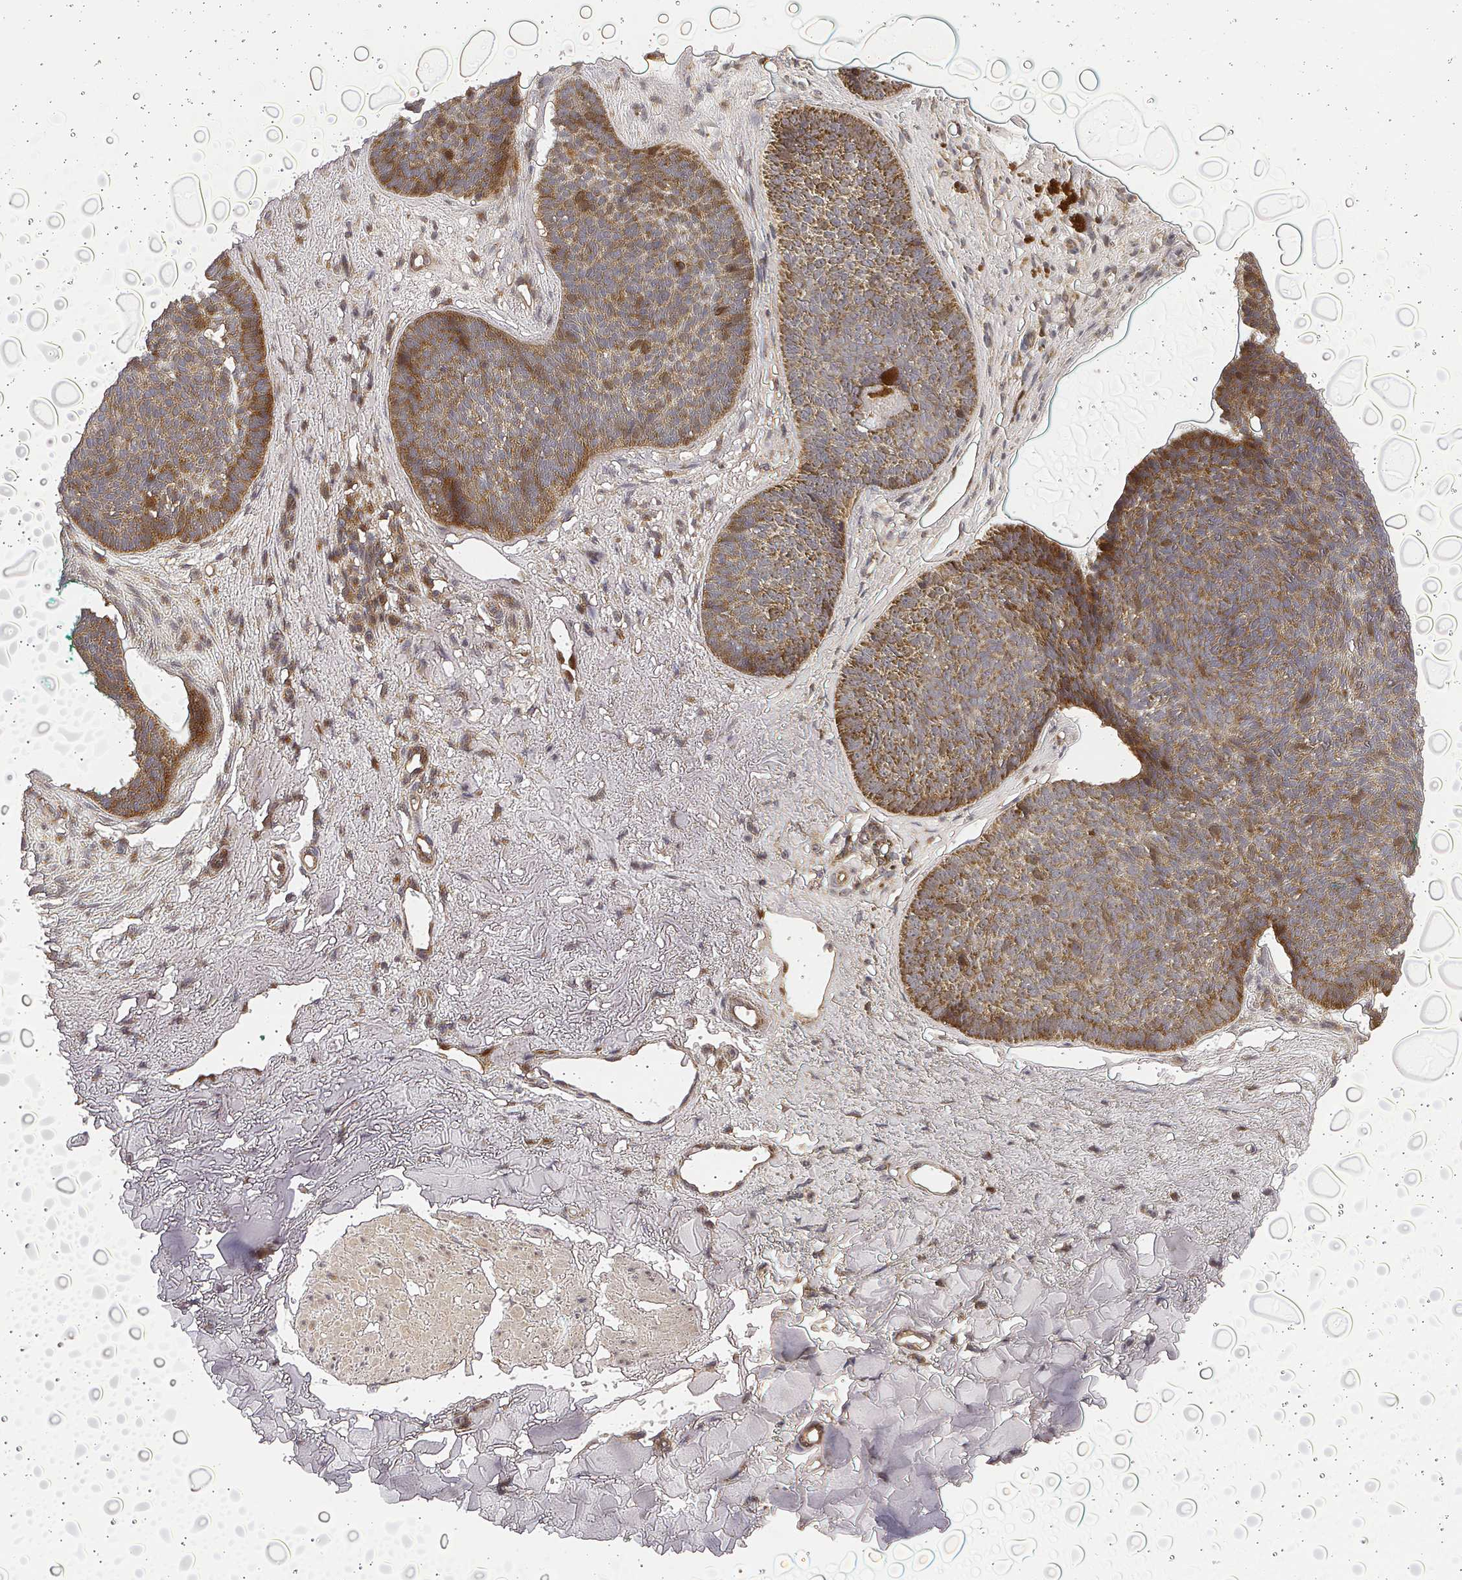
{"staining": {"intensity": "strong", "quantity": ">75%", "location": "cytoplasmic/membranous"}, "tissue": "skin cancer", "cell_type": "Tumor cells", "image_type": "cancer", "snomed": [{"axis": "morphology", "description": "Basal cell carcinoma"}, {"axis": "topography", "description": "Skin"}, {"axis": "topography", "description": "Skin of neck"}, {"axis": "topography", "description": "Skin of shoulder"}, {"axis": "topography", "description": "Skin of back"}], "caption": "This image displays skin basal cell carcinoma stained with immunohistochemistry to label a protein in brown. The cytoplasmic/membranous of tumor cells show strong positivity for the protein. Nuclei are counter-stained blue.", "gene": "ATAD3B", "patient": {"sex": "male", "age": 80}}